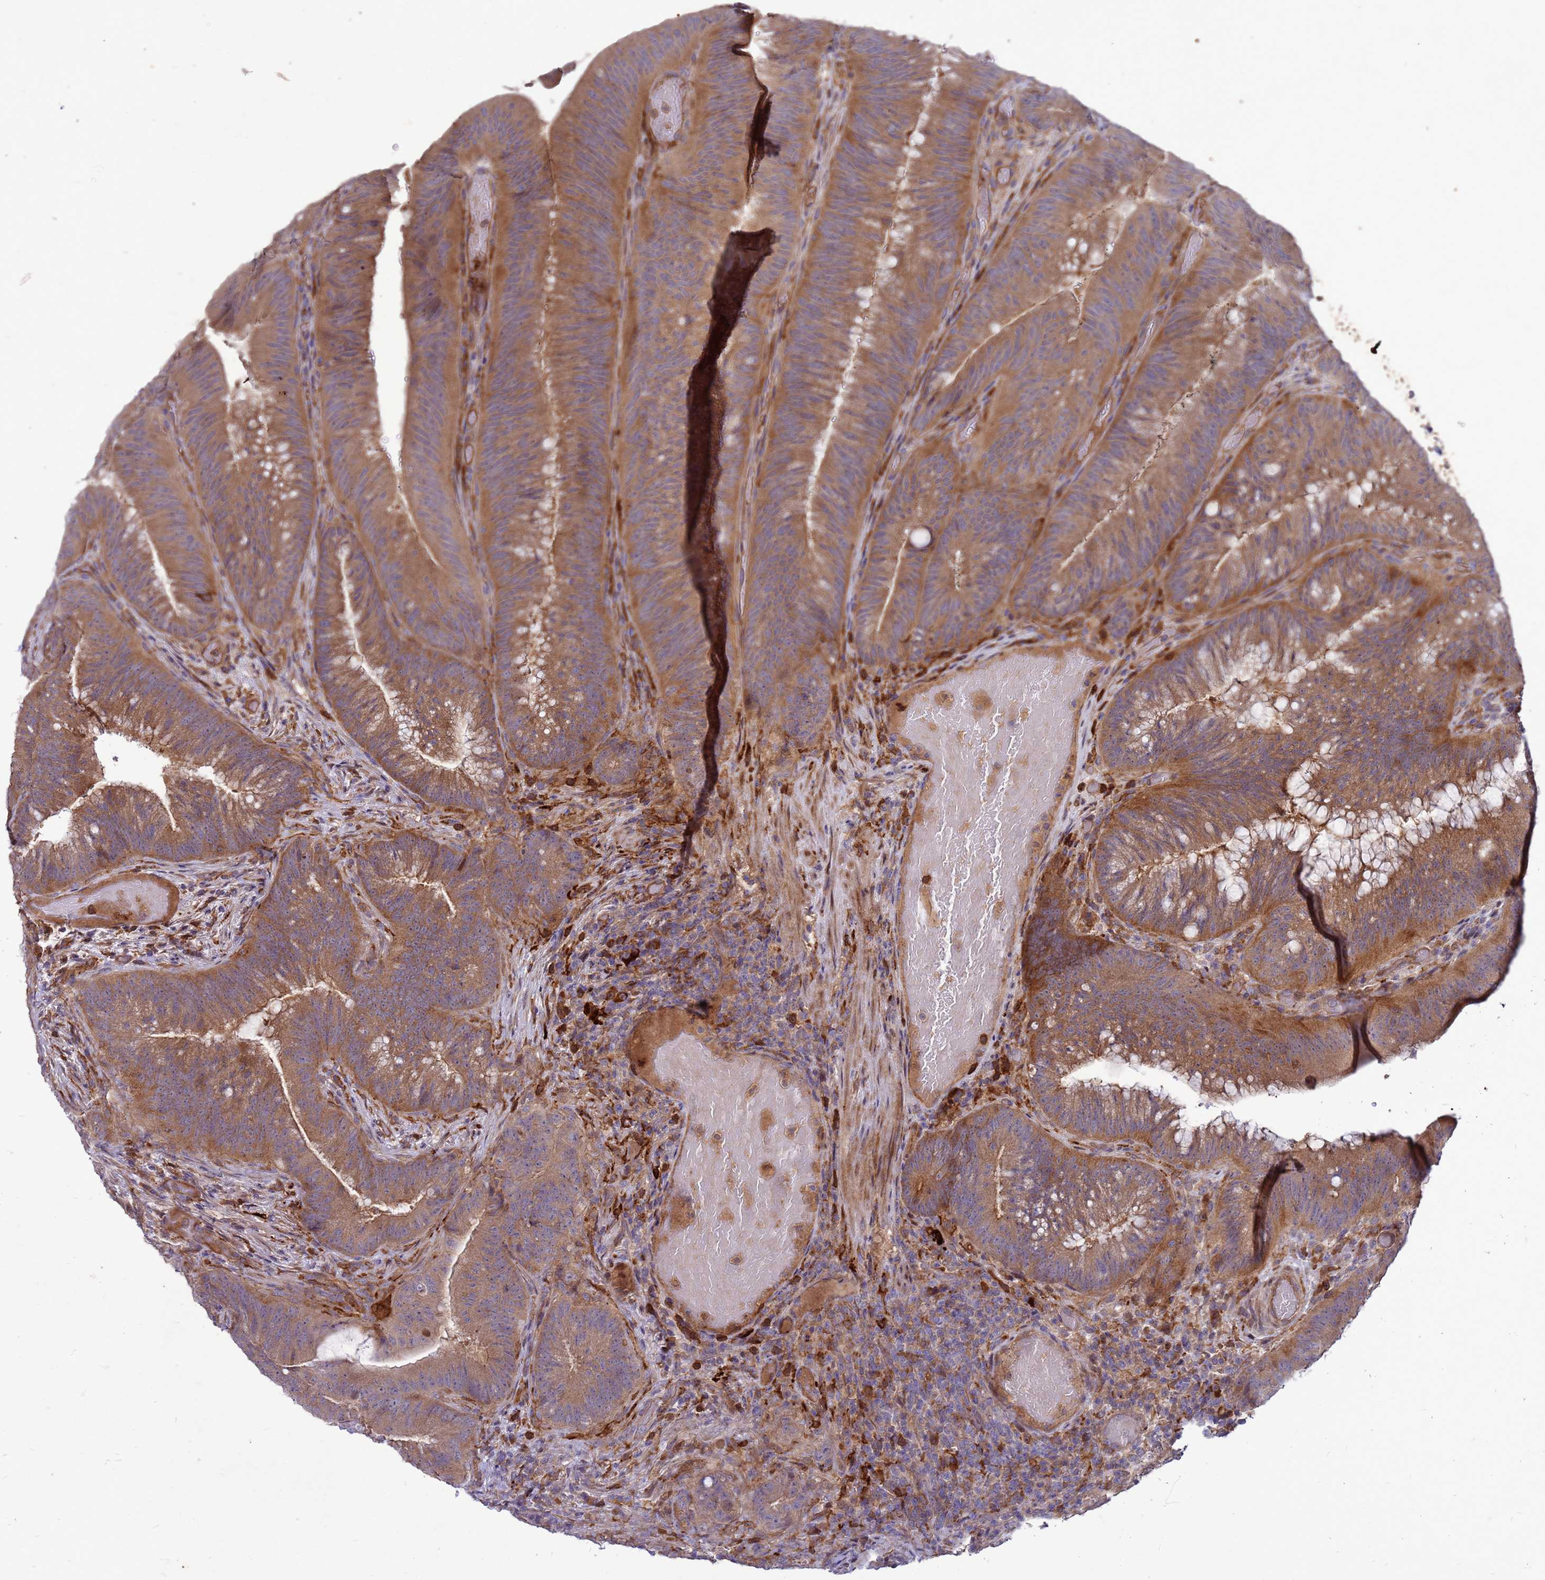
{"staining": {"intensity": "moderate", "quantity": ">75%", "location": "cytoplasmic/membranous"}, "tissue": "colorectal cancer", "cell_type": "Tumor cells", "image_type": "cancer", "snomed": [{"axis": "morphology", "description": "Adenocarcinoma, NOS"}, {"axis": "topography", "description": "Colon"}], "caption": "Immunohistochemistry (IHC) of colorectal cancer exhibits medium levels of moderate cytoplasmic/membranous staining in approximately >75% of tumor cells. The protein of interest is shown in brown color, while the nuclei are stained blue.", "gene": "RNF215", "patient": {"sex": "female", "age": 43}}